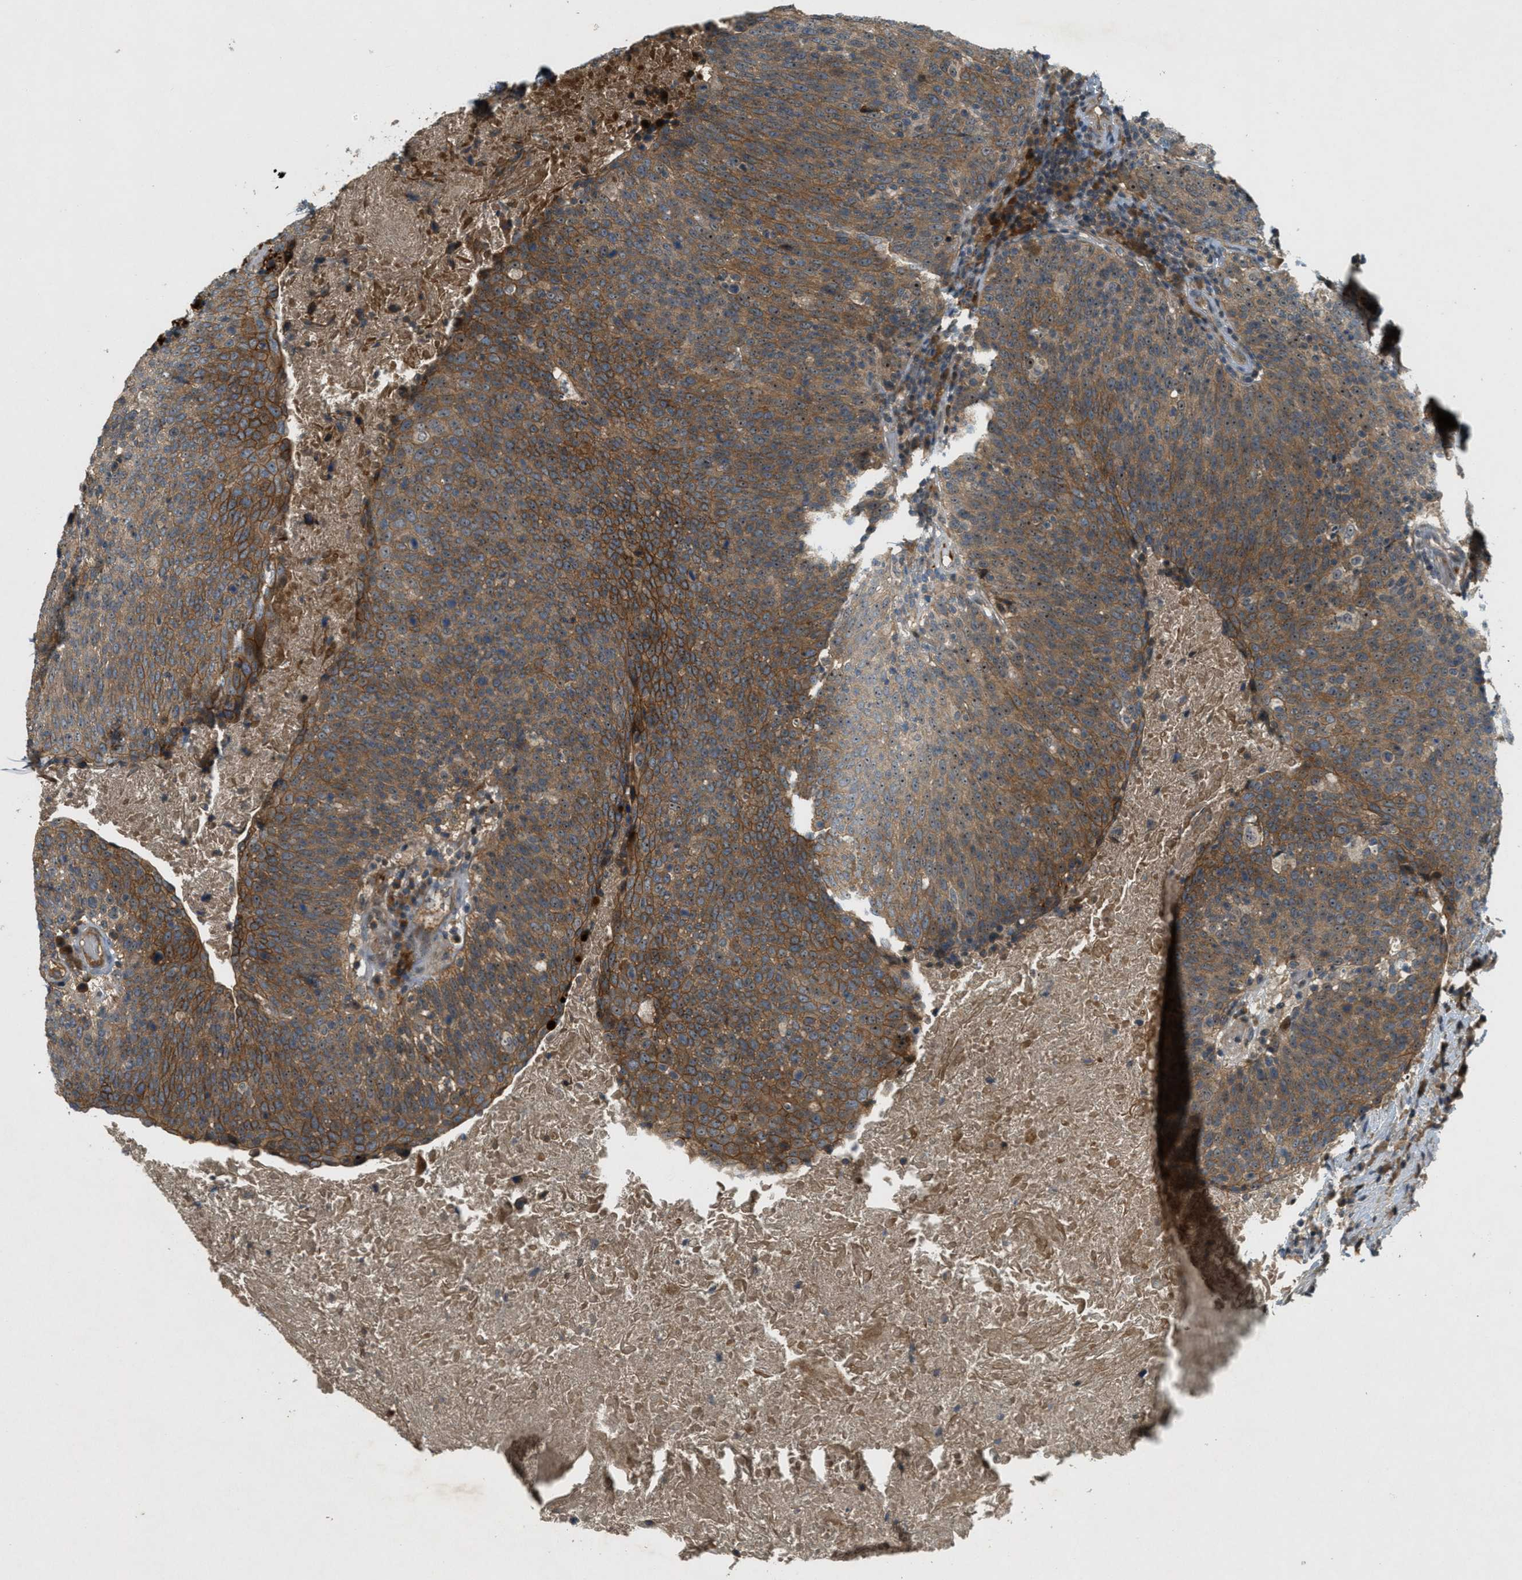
{"staining": {"intensity": "moderate", "quantity": ">75%", "location": "cytoplasmic/membranous,nuclear"}, "tissue": "head and neck cancer", "cell_type": "Tumor cells", "image_type": "cancer", "snomed": [{"axis": "morphology", "description": "Squamous cell carcinoma, NOS"}, {"axis": "morphology", "description": "Squamous cell carcinoma, metastatic, NOS"}, {"axis": "topography", "description": "Lymph node"}, {"axis": "topography", "description": "Head-Neck"}], "caption": "IHC micrograph of neoplastic tissue: head and neck cancer stained using immunohistochemistry (IHC) displays medium levels of moderate protein expression localized specifically in the cytoplasmic/membranous and nuclear of tumor cells, appearing as a cytoplasmic/membranous and nuclear brown color.", "gene": "STK11", "patient": {"sex": "male", "age": 62}}